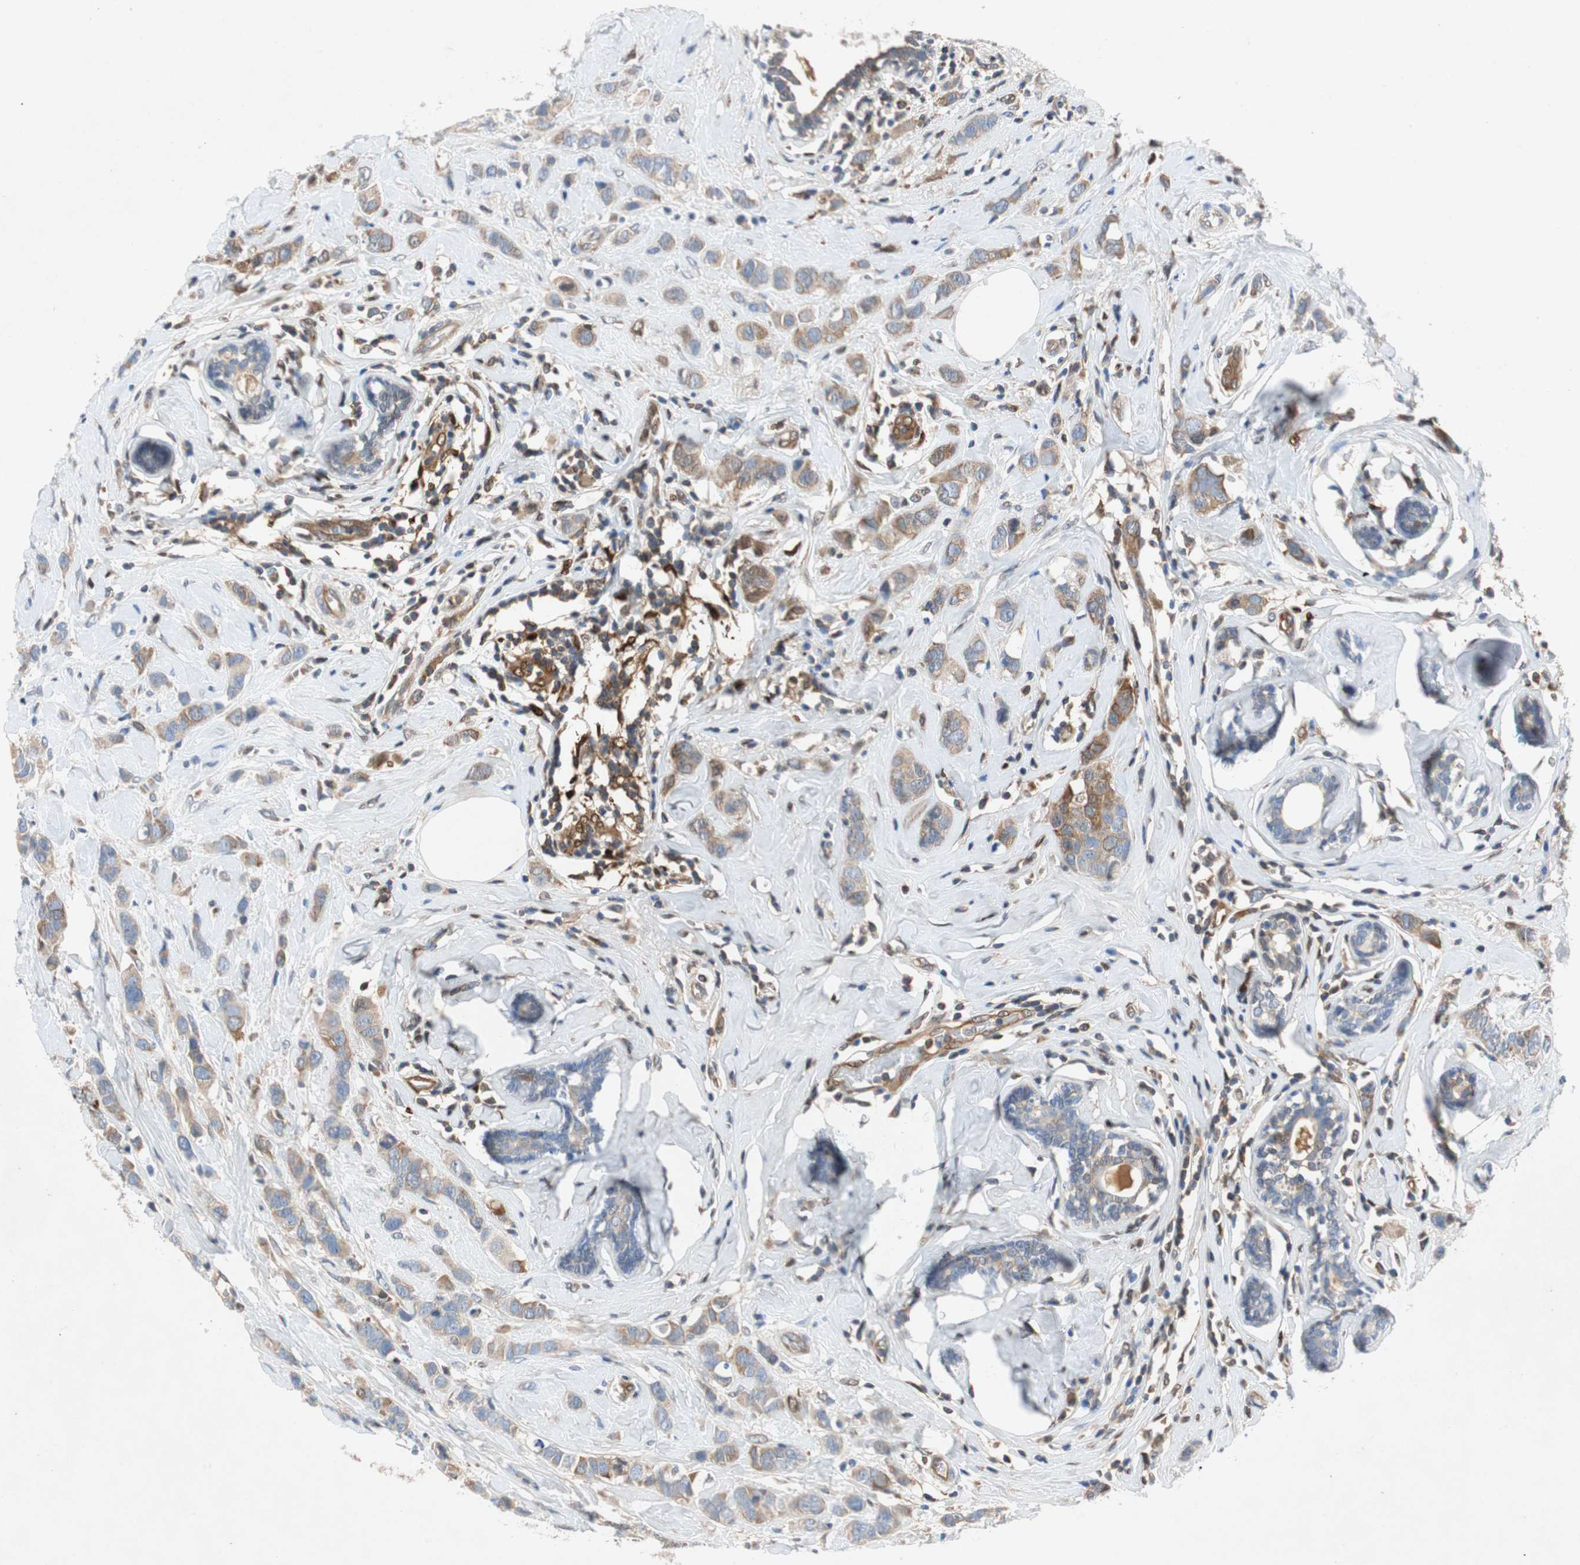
{"staining": {"intensity": "weak", "quantity": ">75%", "location": "cytoplasmic/membranous"}, "tissue": "breast cancer", "cell_type": "Tumor cells", "image_type": "cancer", "snomed": [{"axis": "morphology", "description": "Normal tissue, NOS"}, {"axis": "morphology", "description": "Duct carcinoma"}, {"axis": "topography", "description": "Breast"}], "caption": "Immunohistochemistry staining of breast cancer (intraductal carcinoma), which displays low levels of weak cytoplasmic/membranous expression in approximately >75% of tumor cells indicating weak cytoplasmic/membranous protein staining. The staining was performed using DAB (brown) for protein detection and nuclei were counterstained in hematoxylin (blue).", "gene": "RELB", "patient": {"sex": "female", "age": 50}}